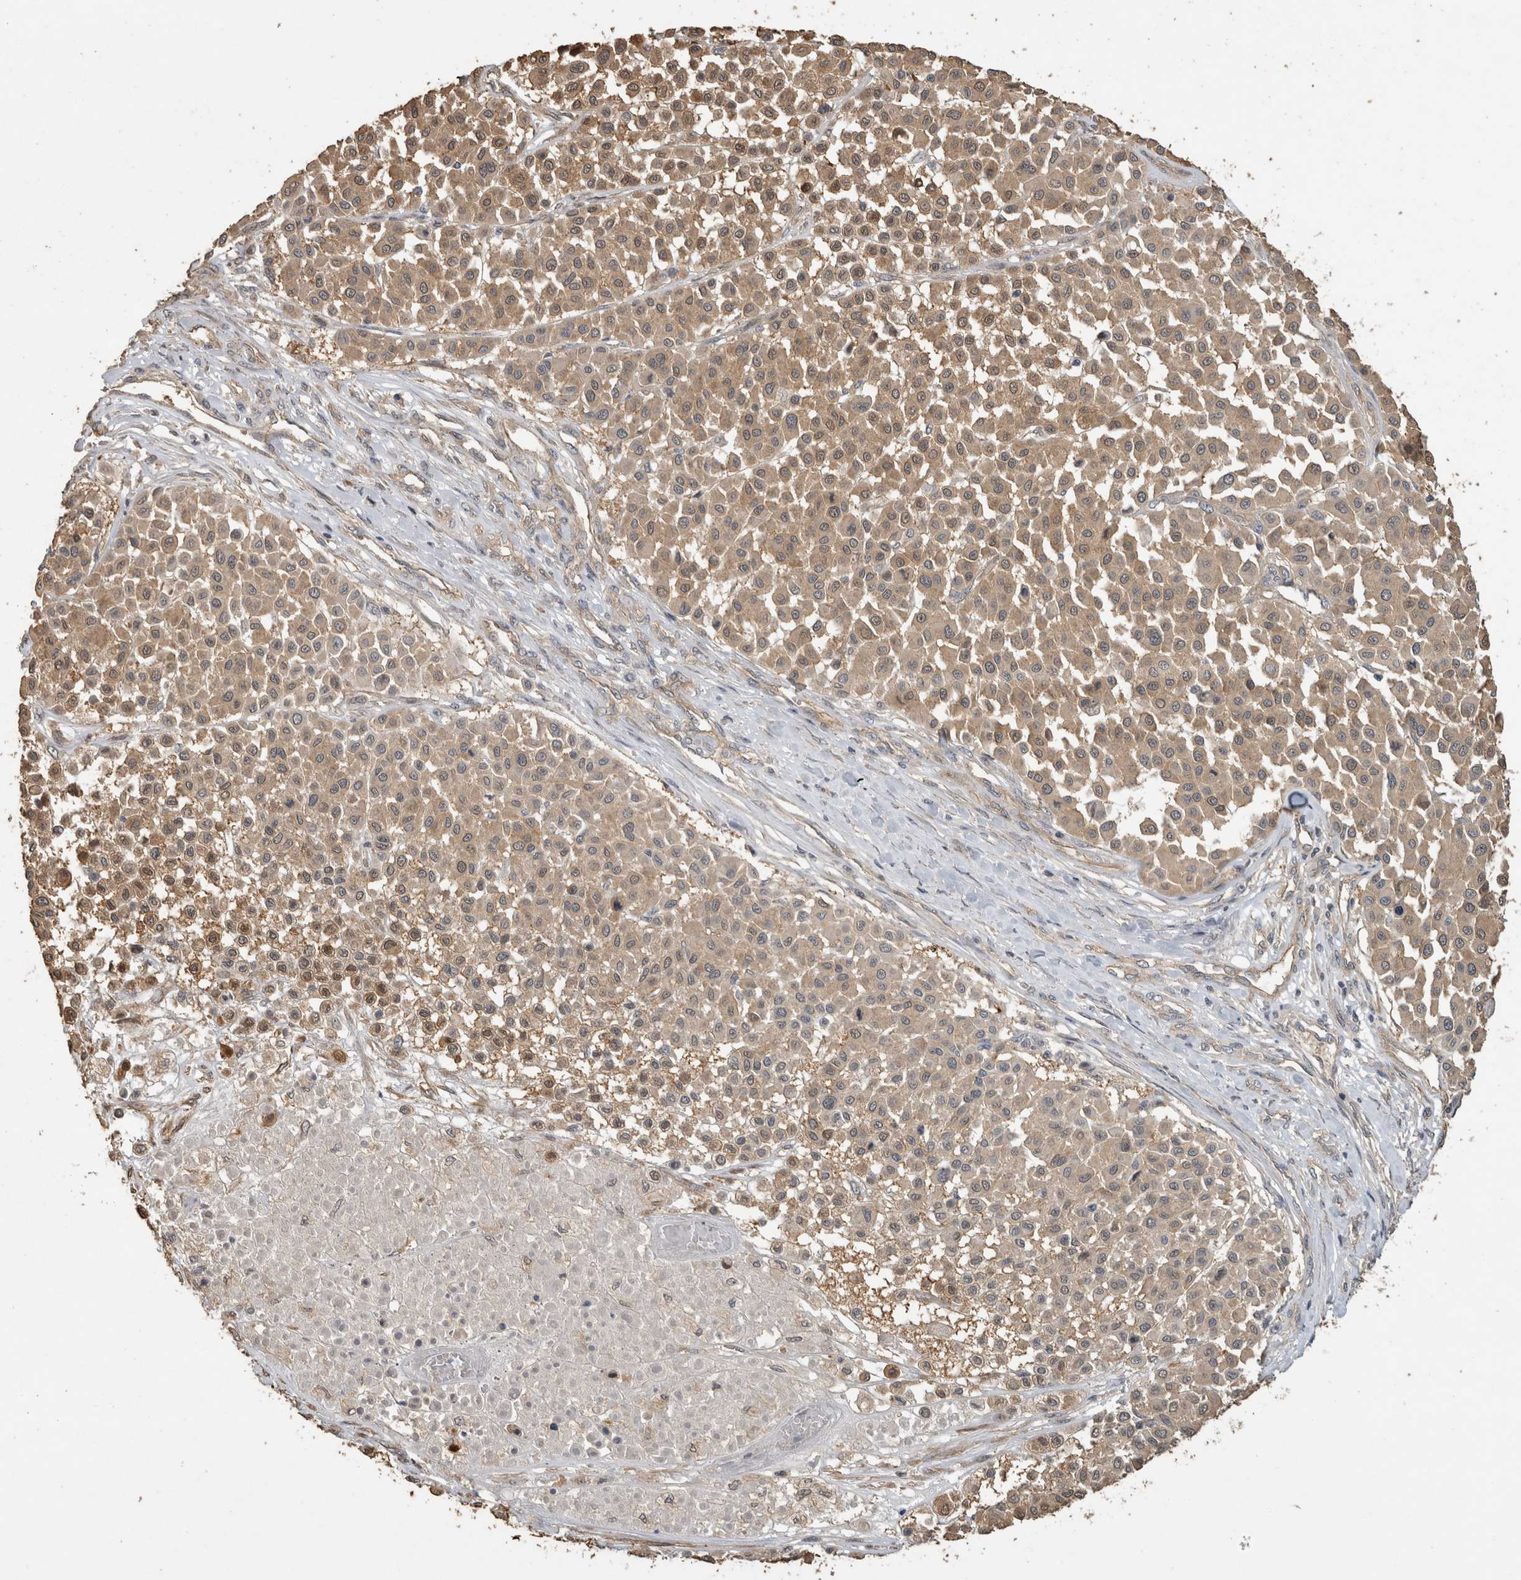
{"staining": {"intensity": "weak", "quantity": ">75%", "location": "cytoplasmic/membranous"}, "tissue": "melanoma", "cell_type": "Tumor cells", "image_type": "cancer", "snomed": [{"axis": "morphology", "description": "Malignant melanoma, Metastatic site"}, {"axis": "topography", "description": "Soft tissue"}], "caption": "Protein staining of malignant melanoma (metastatic site) tissue reveals weak cytoplasmic/membranous expression in approximately >75% of tumor cells.", "gene": "RHPN1", "patient": {"sex": "male", "age": 41}}